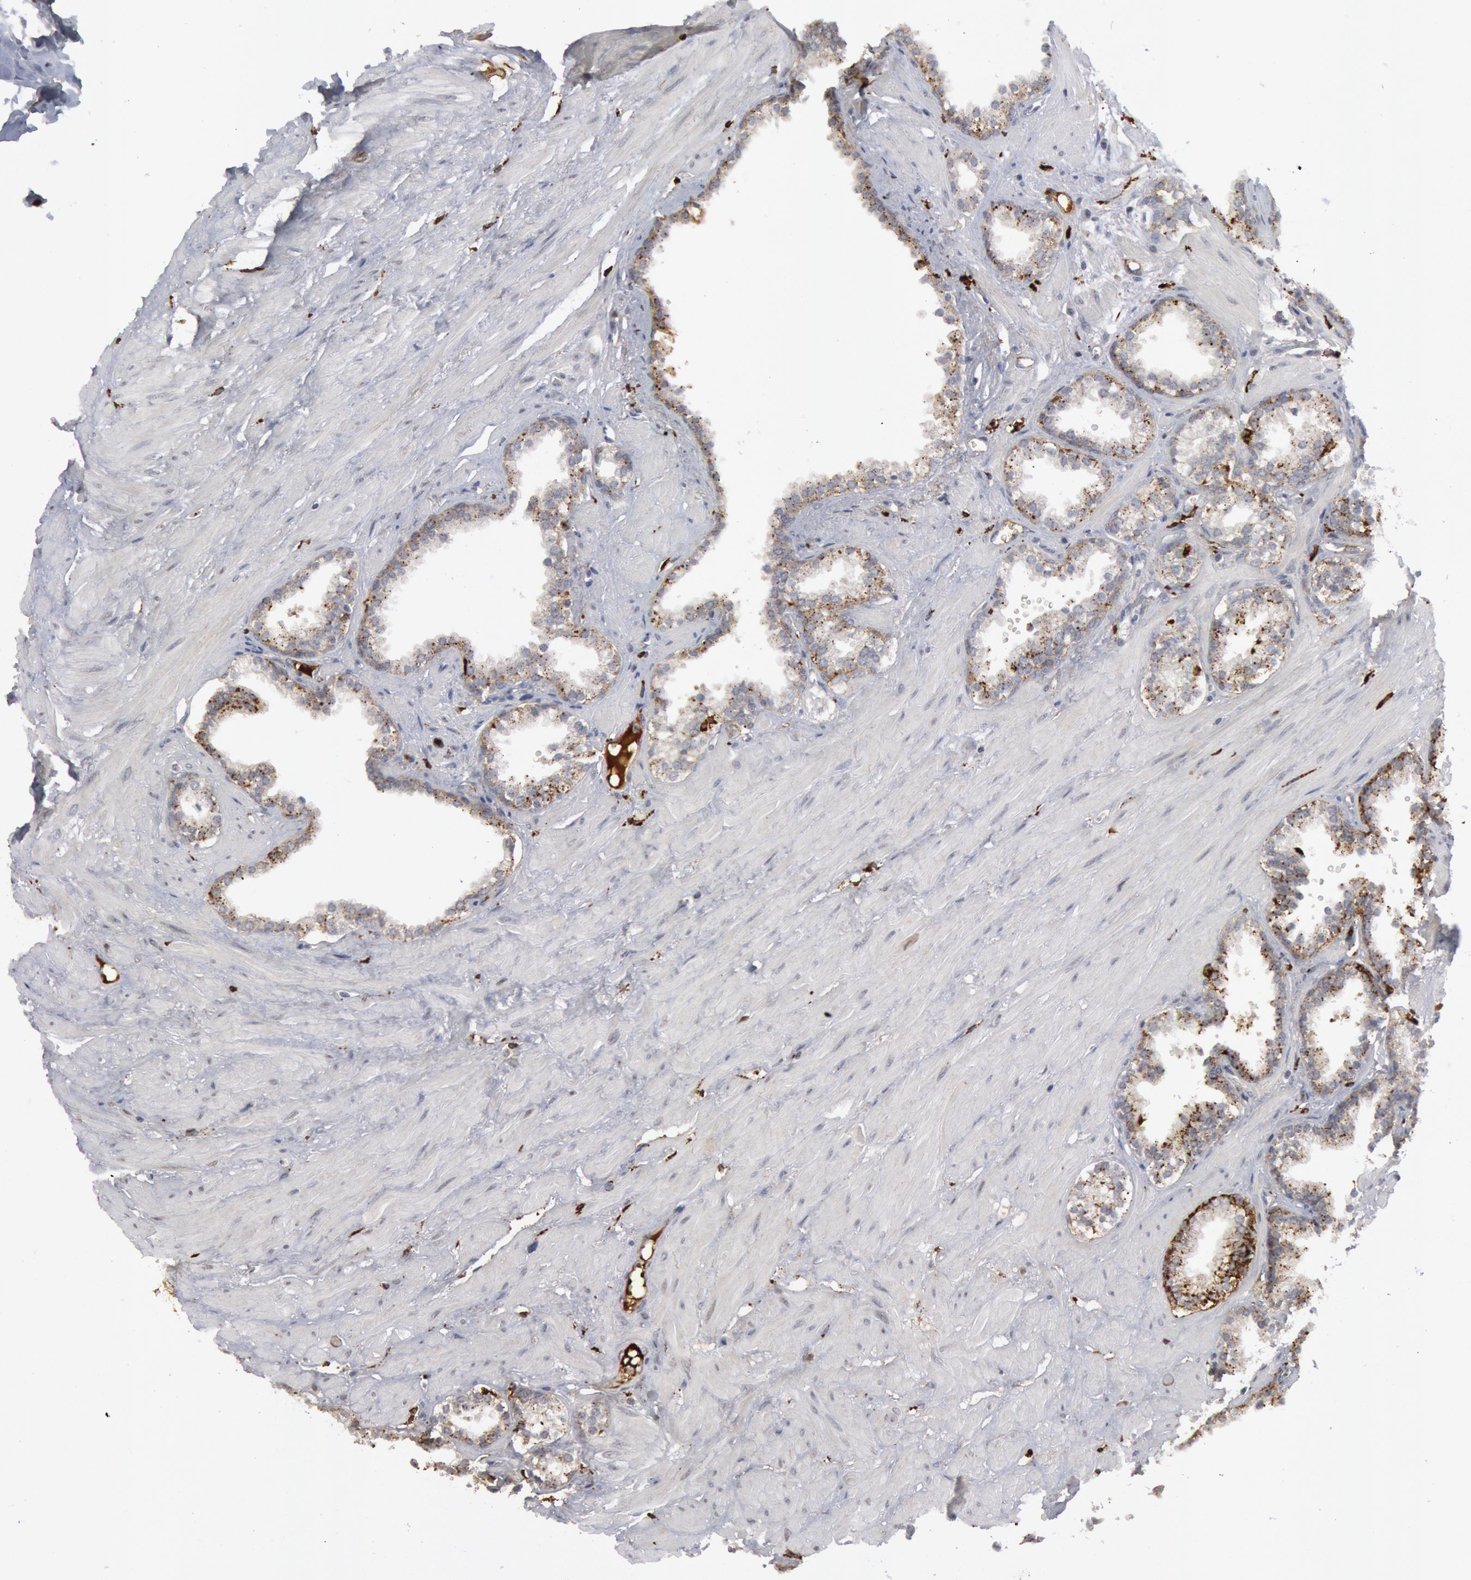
{"staining": {"intensity": "moderate", "quantity": "25%-75%", "location": "cytoplasmic/membranous"}, "tissue": "prostate", "cell_type": "Glandular cells", "image_type": "normal", "snomed": [{"axis": "morphology", "description": "Normal tissue, NOS"}, {"axis": "topography", "description": "Prostate"}], "caption": "Prostate stained for a protein (brown) shows moderate cytoplasmic/membranous positive expression in about 25%-75% of glandular cells.", "gene": "C1QC", "patient": {"sex": "male", "age": 64}}